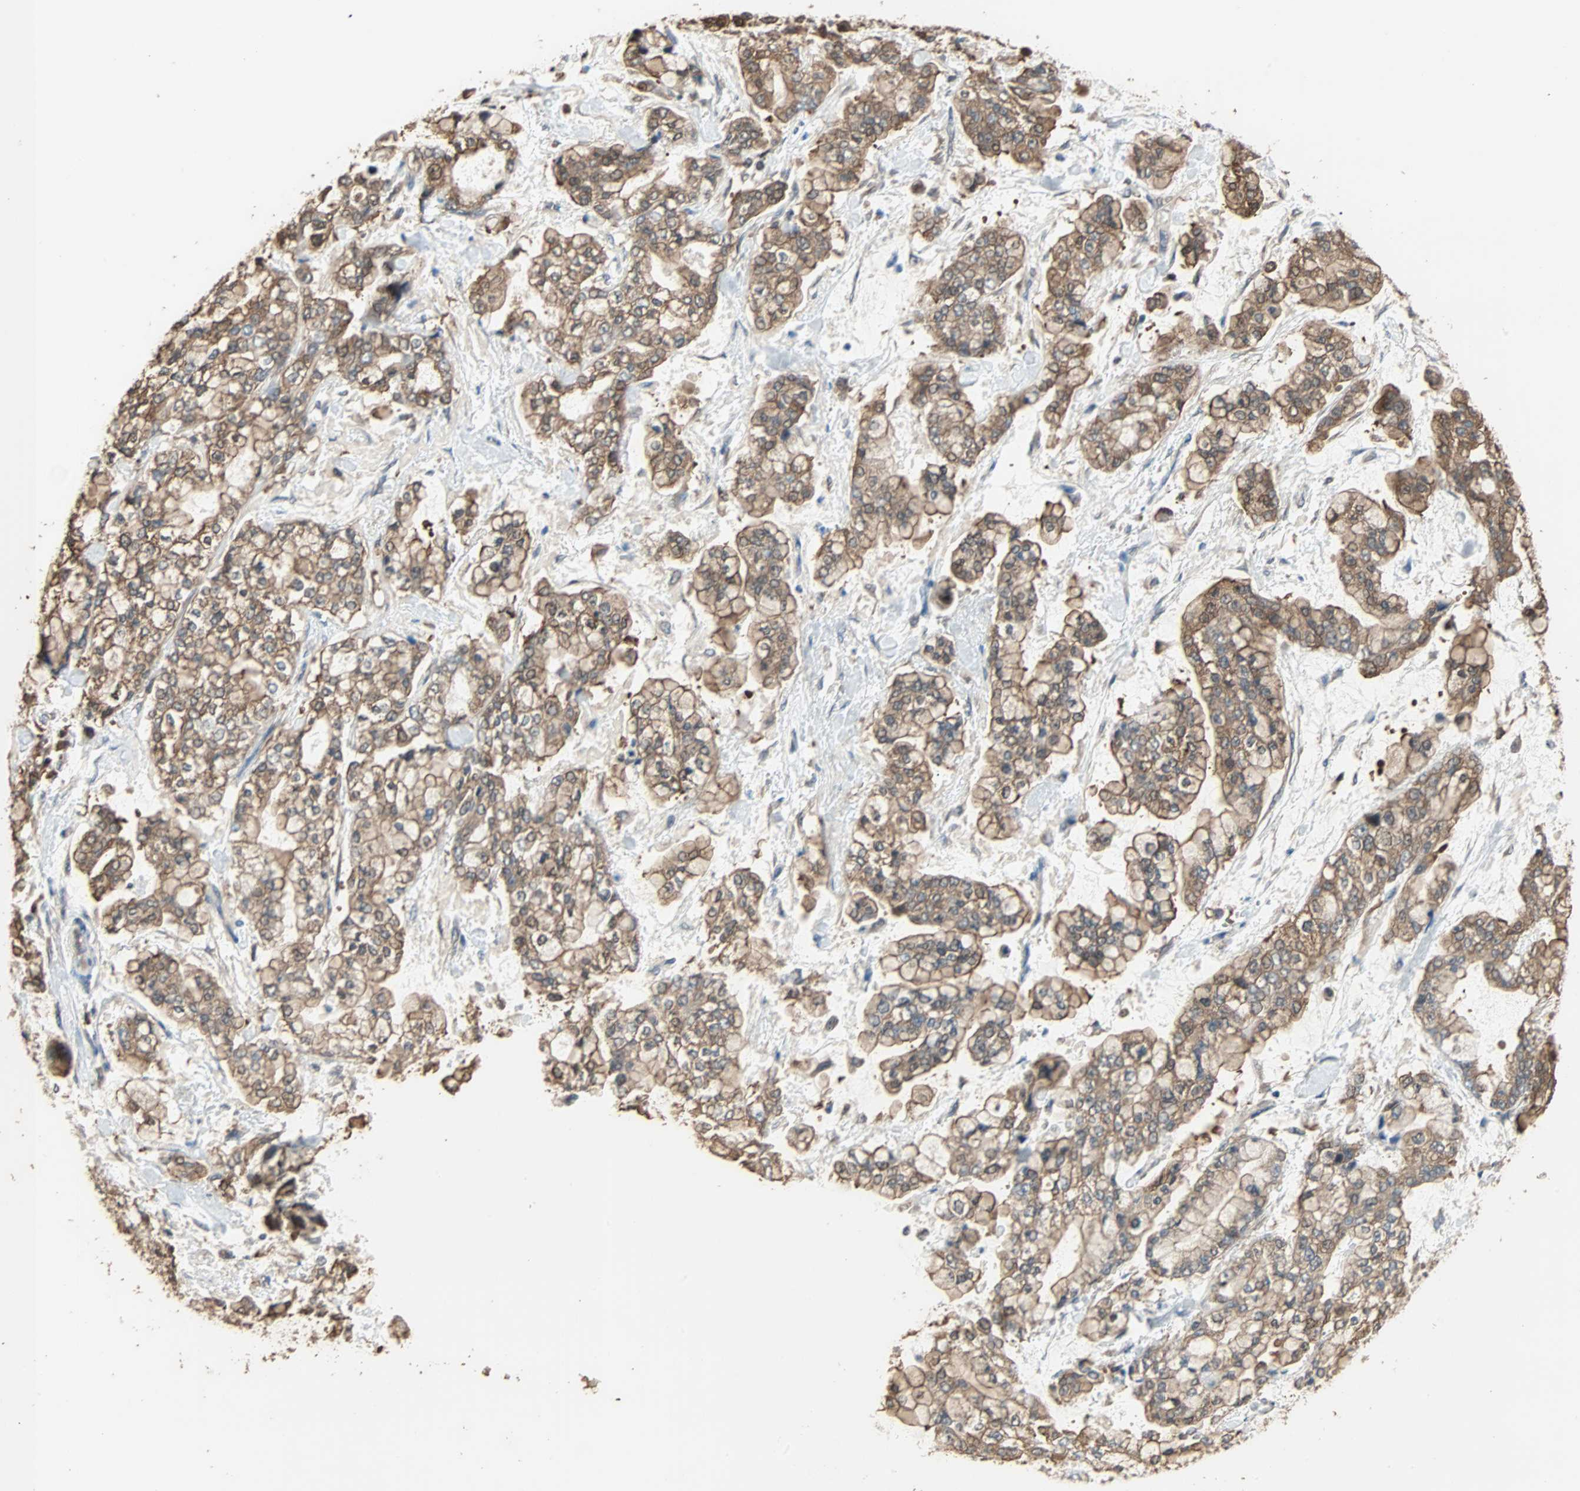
{"staining": {"intensity": "moderate", "quantity": ">75%", "location": "cytoplasmic/membranous"}, "tissue": "stomach cancer", "cell_type": "Tumor cells", "image_type": "cancer", "snomed": [{"axis": "morphology", "description": "Normal tissue, NOS"}, {"axis": "morphology", "description": "Adenocarcinoma, NOS"}, {"axis": "topography", "description": "Stomach, upper"}, {"axis": "topography", "description": "Stomach"}], "caption": "Moderate cytoplasmic/membranous positivity is identified in approximately >75% of tumor cells in stomach cancer (adenocarcinoma). (DAB (3,3'-diaminobenzidine) = brown stain, brightfield microscopy at high magnification).", "gene": "PRDX1", "patient": {"sex": "male", "age": 76}}